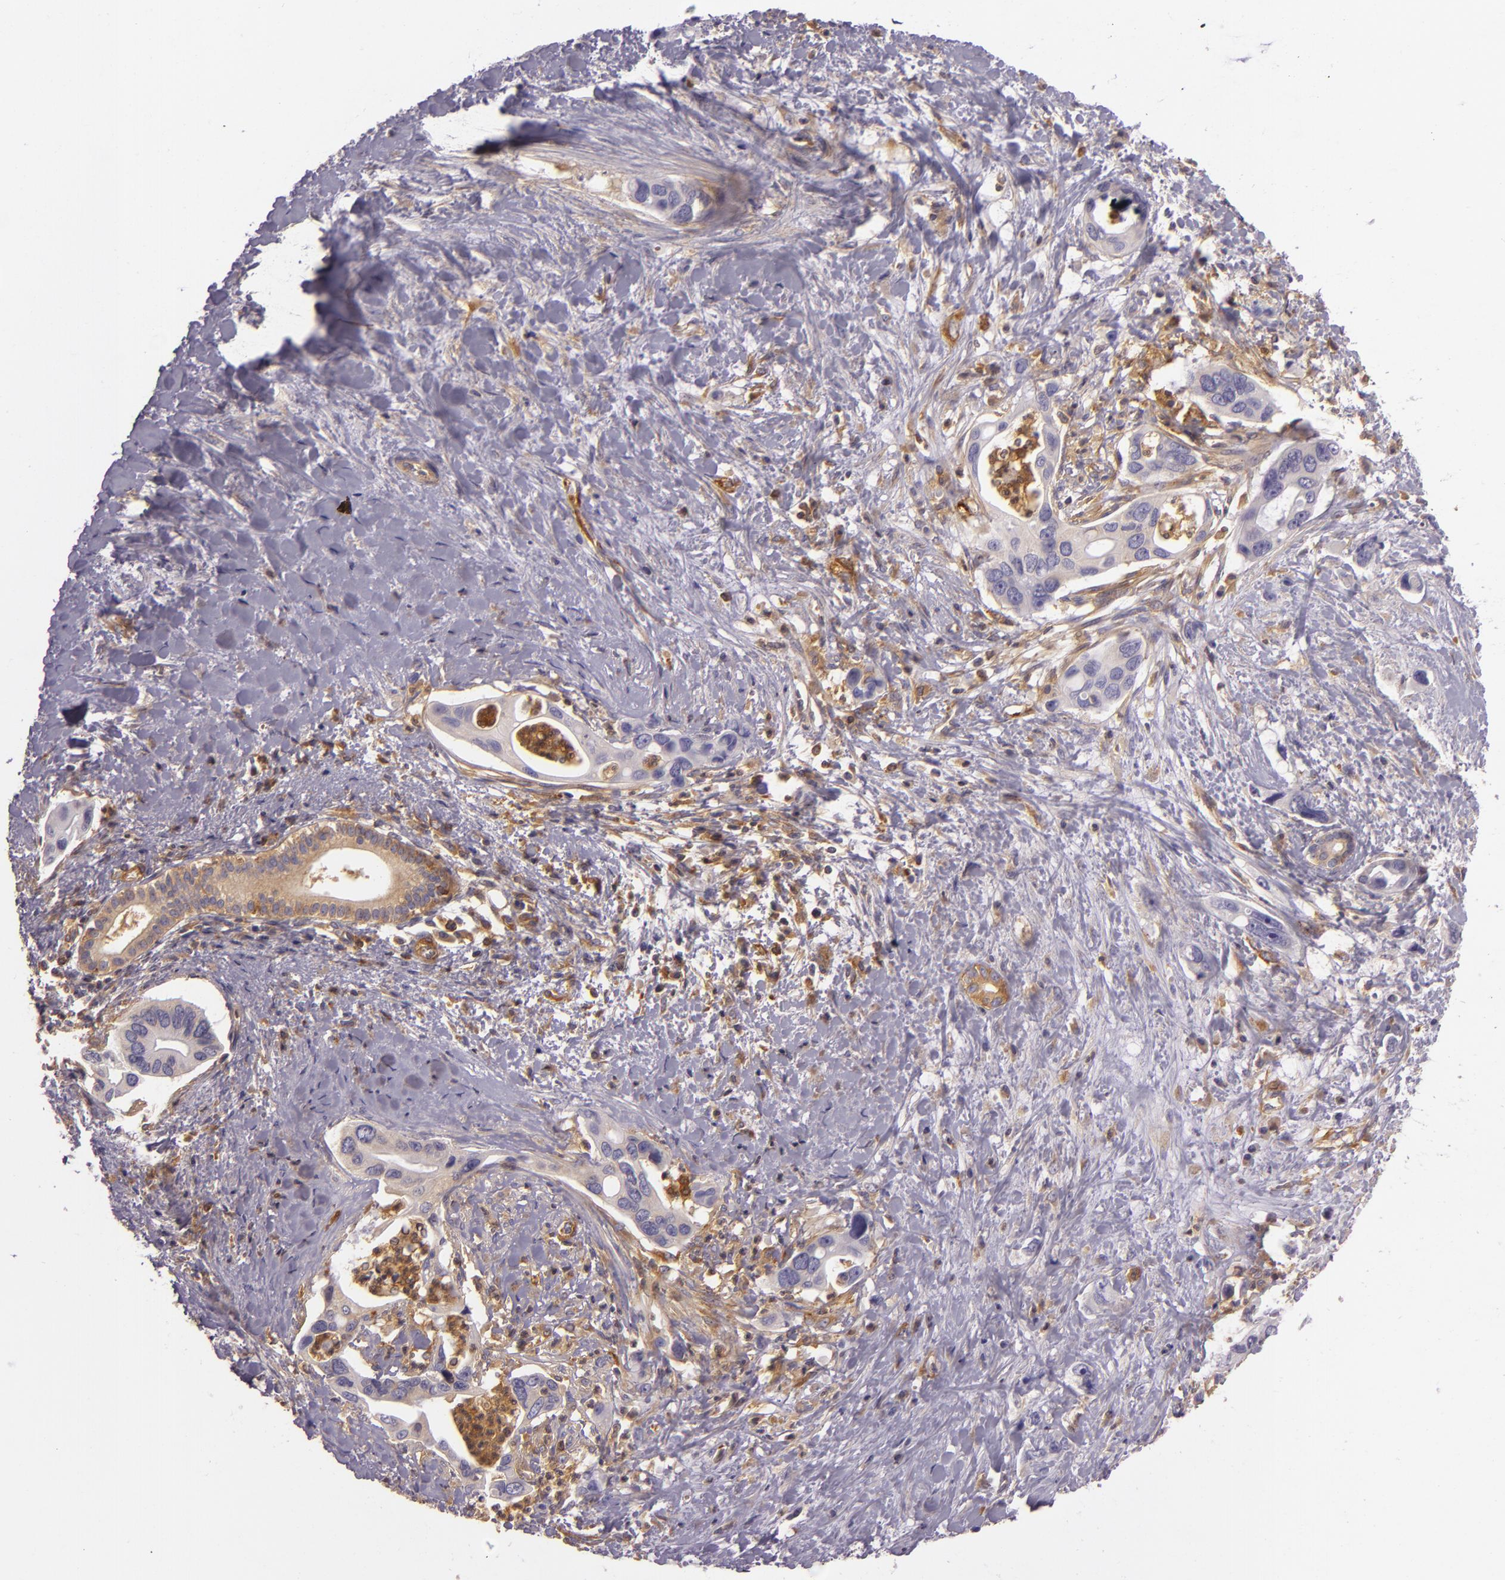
{"staining": {"intensity": "negative", "quantity": "none", "location": "none"}, "tissue": "liver cancer", "cell_type": "Tumor cells", "image_type": "cancer", "snomed": [{"axis": "morphology", "description": "Cholangiocarcinoma"}, {"axis": "topography", "description": "Liver"}], "caption": "Immunohistochemical staining of human liver cholangiocarcinoma displays no significant positivity in tumor cells.", "gene": "TLN1", "patient": {"sex": "female", "age": 65}}